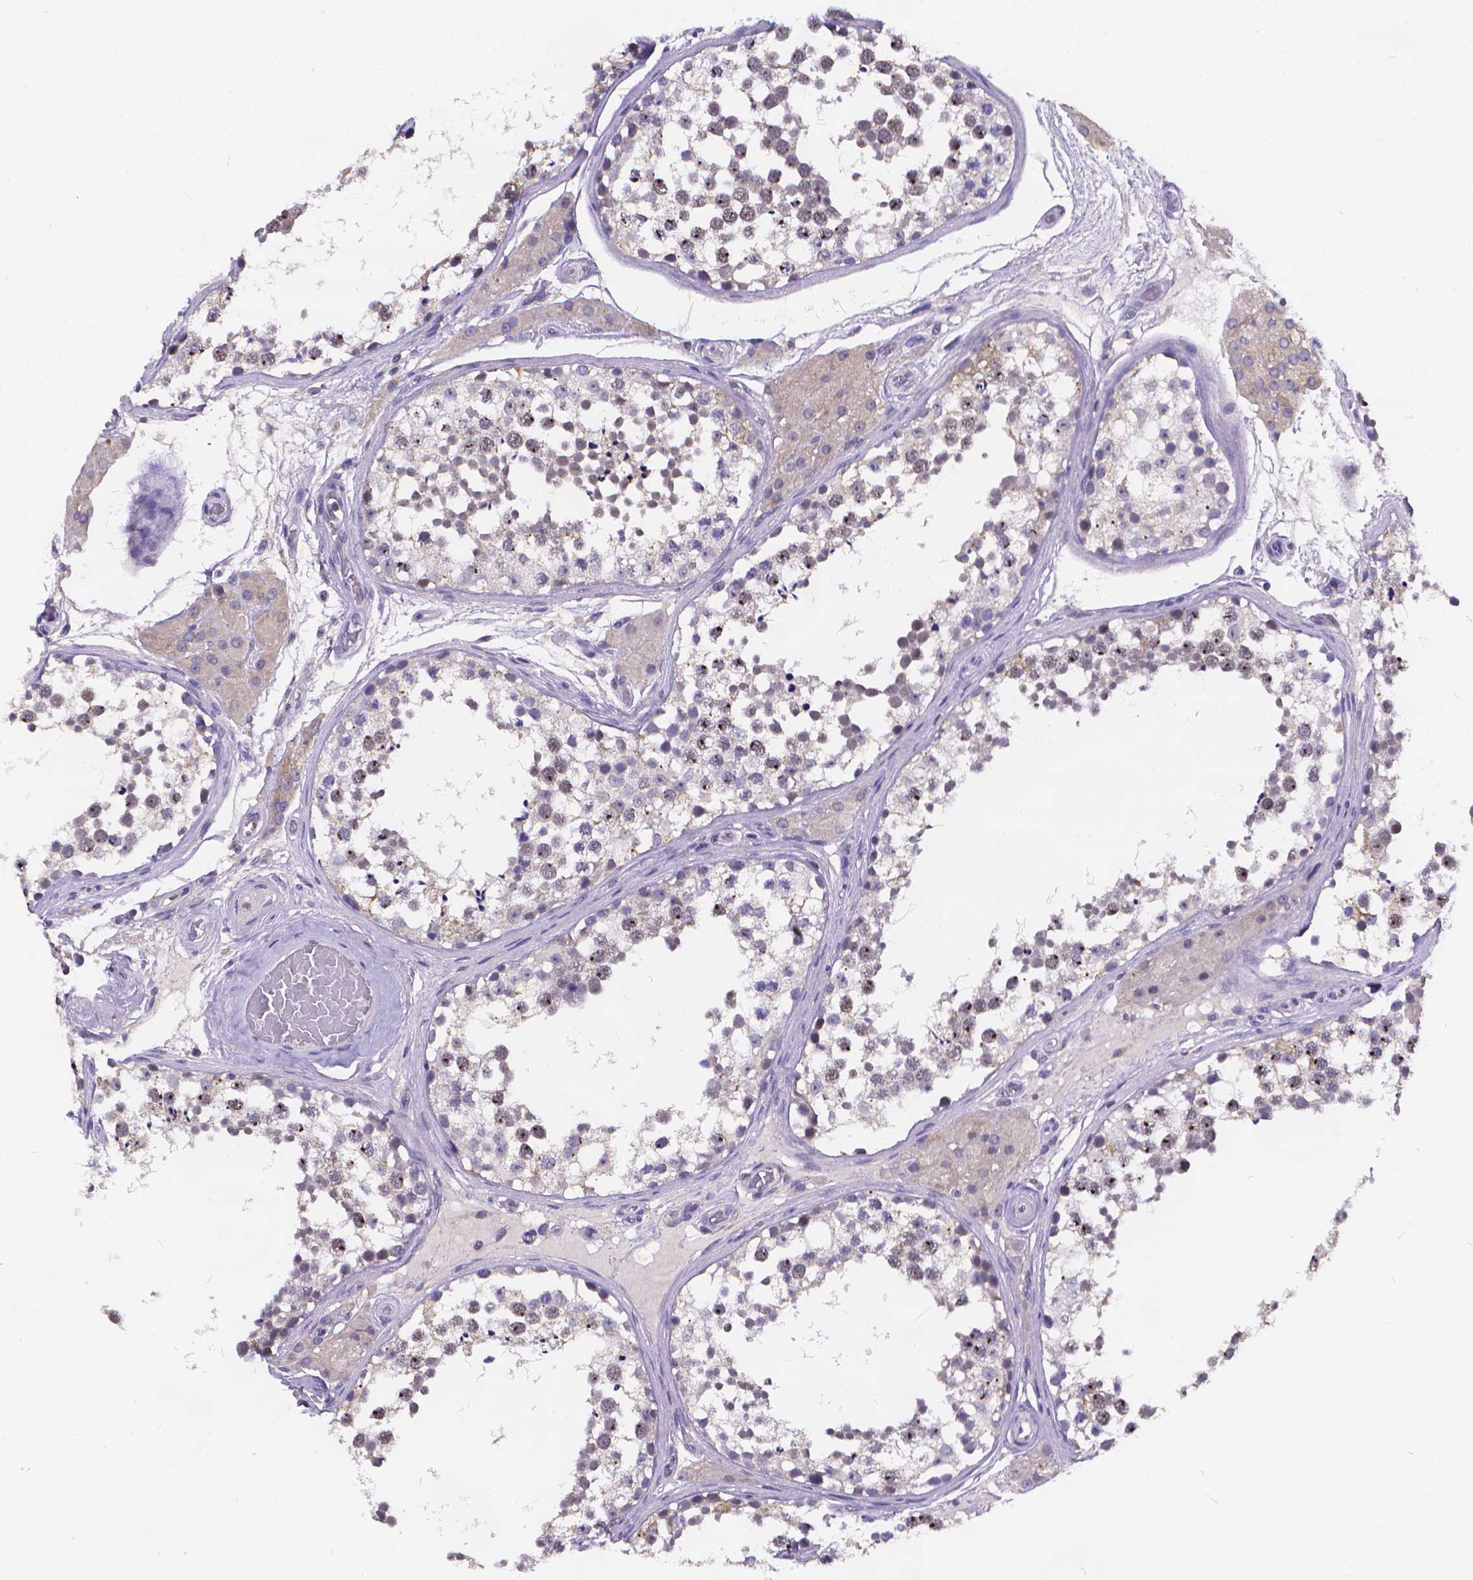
{"staining": {"intensity": "weak", "quantity": "<25%", "location": "nuclear"}, "tissue": "testis", "cell_type": "Cells in seminiferous ducts", "image_type": "normal", "snomed": [{"axis": "morphology", "description": "Normal tissue, NOS"}, {"axis": "morphology", "description": "Seminoma, NOS"}, {"axis": "topography", "description": "Testis"}], "caption": "Unremarkable testis was stained to show a protein in brown. There is no significant expression in cells in seminiferous ducts.", "gene": "GLRB", "patient": {"sex": "male", "age": 65}}